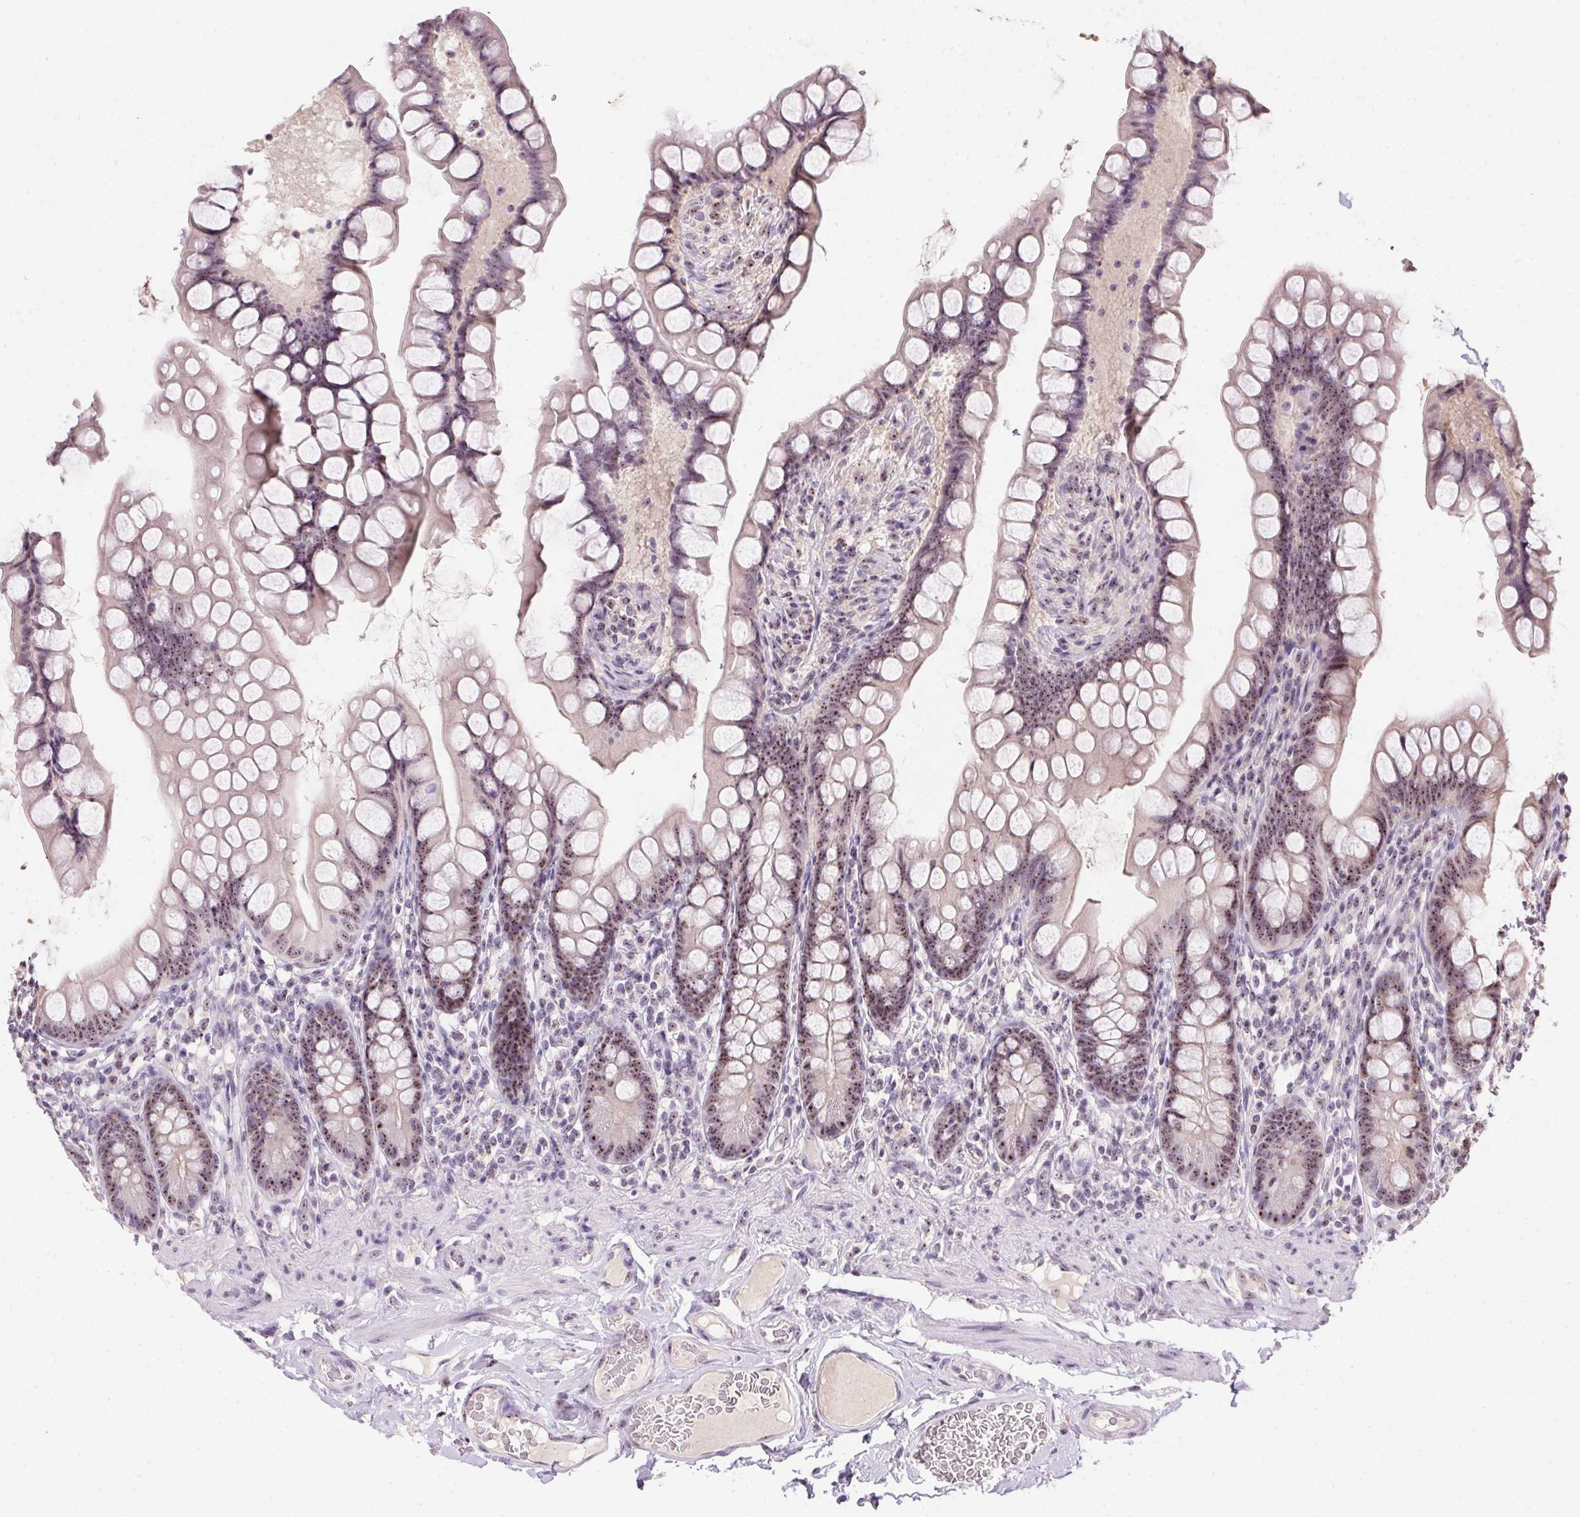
{"staining": {"intensity": "weak", "quantity": "25%-75%", "location": "nuclear"}, "tissue": "small intestine", "cell_type": "Glandular cells", "image_type": "normal", "snomed": [{"axis": "morphology", "description": "Normal tissue, NOS"}, {"axis": "topography", "description": "Small intestine"}], "caption": "Protein staining of unremarkable small intestine exhibits weak nuclear positivity in about 25%-75% of glandular cells. (DAB = brown stain, brightfield microscopy at high magnification).", "gene": "BATF2", "patient": {"sex": "male", "age": 70}}